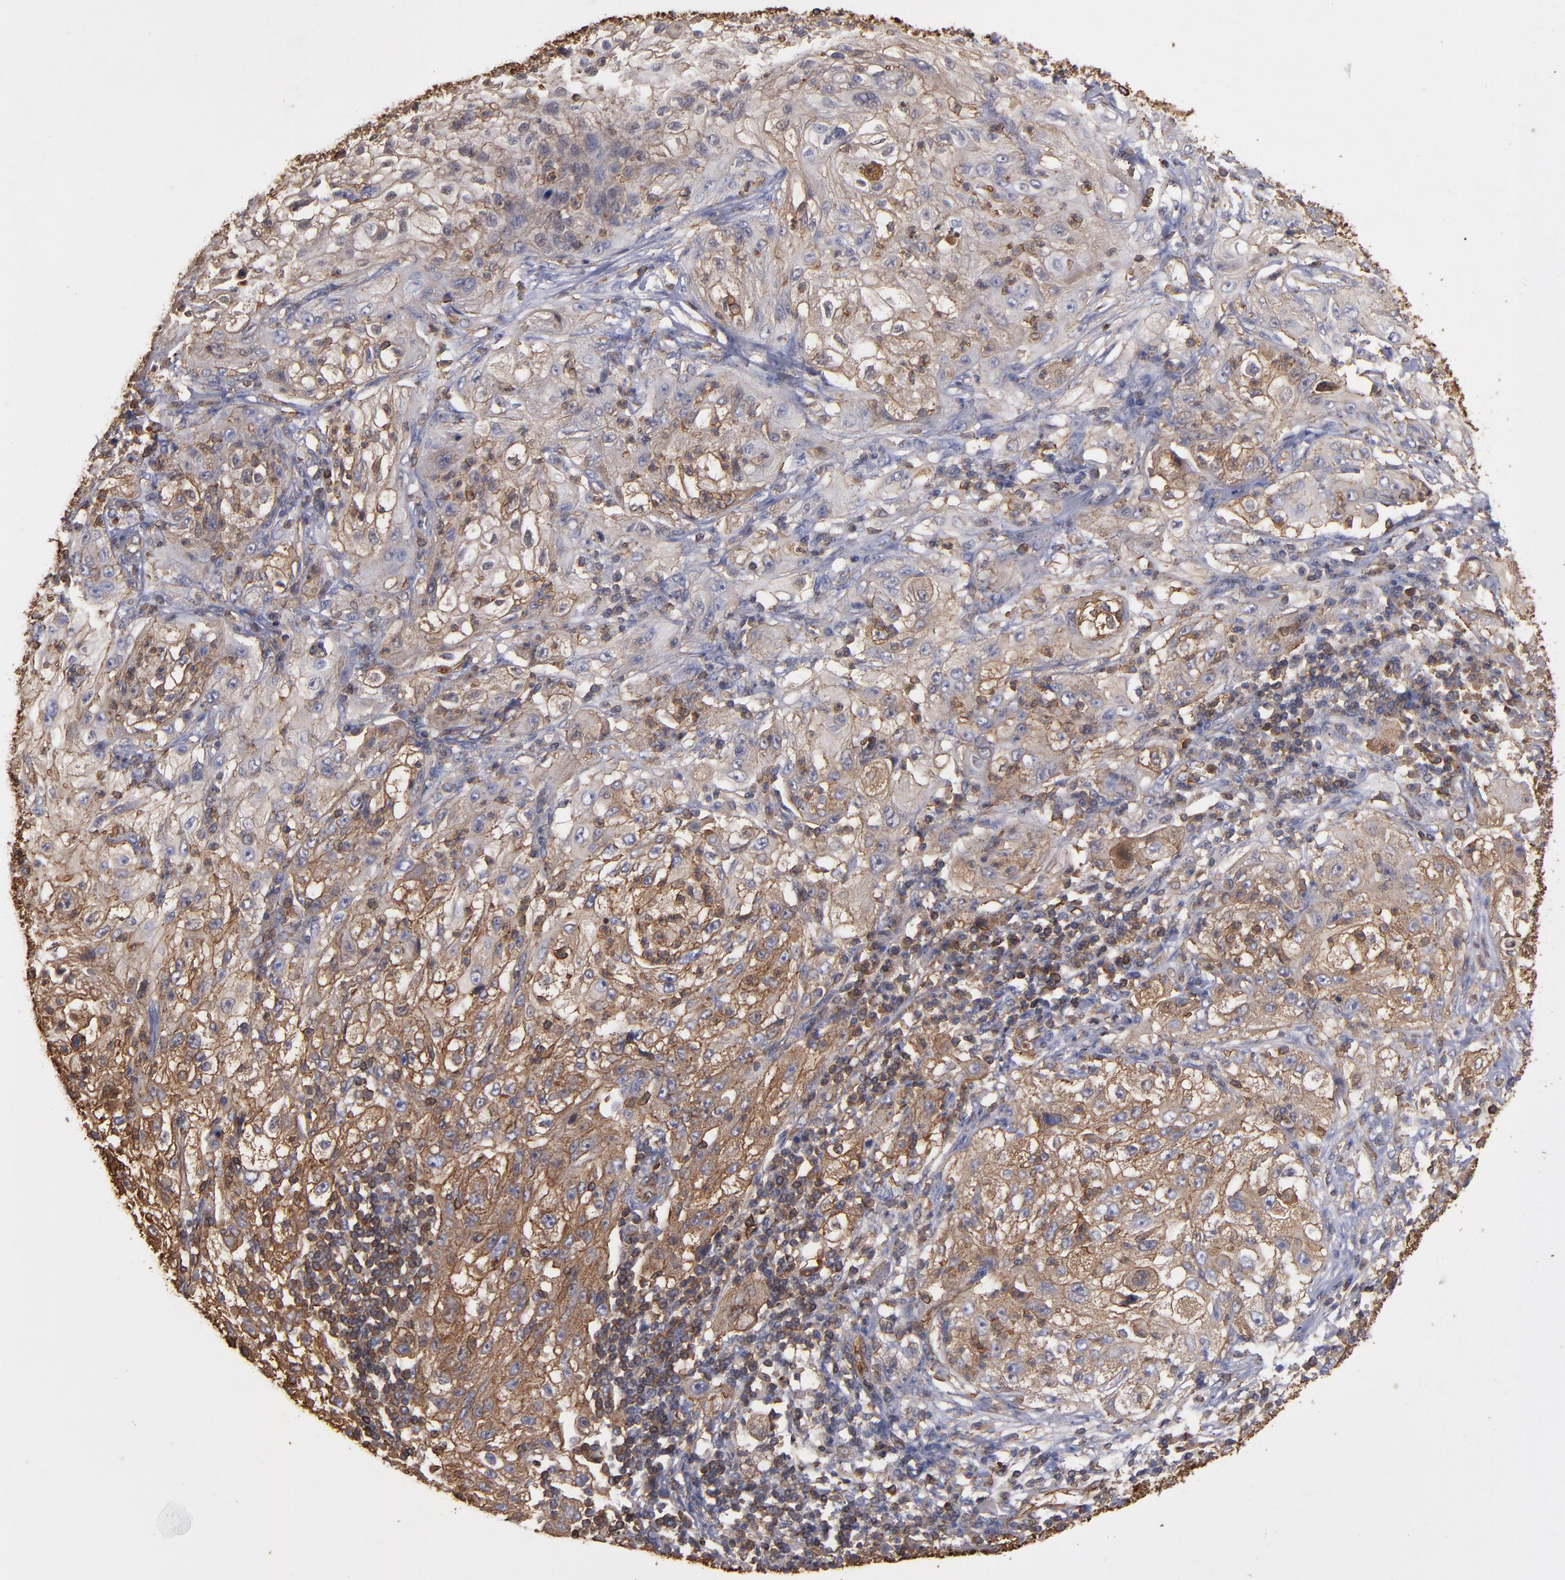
{"staining": {"intensity": "weak", "quantity": ">75%", "location": "cytoplasmic/membranous"}, "tissue": "lung cancer", "cell_type": "Tumor cells", "image_type": "cancer", "snomed": [{"axis": "morphology", "description": "Inflammation, NOS"}, {"axis": "morphology", "description": "Squamous cell carcinoma, NOS"}, {"axis": "topography", "description": "Lymph node"}, {"axis": "topography", "description": "Soft tissue"}, {"axis": "topography", "description": "Lung"}], "caption": "A photomicrograph showing weak cytoplasmic/membranous positivity in about >75% of tumor cells in lung squamous cell carcinoma, as visualized by brown immunohistochemical staining.", "gene": "ACTN4", "patient": {"sex": "male", "age": 66}}